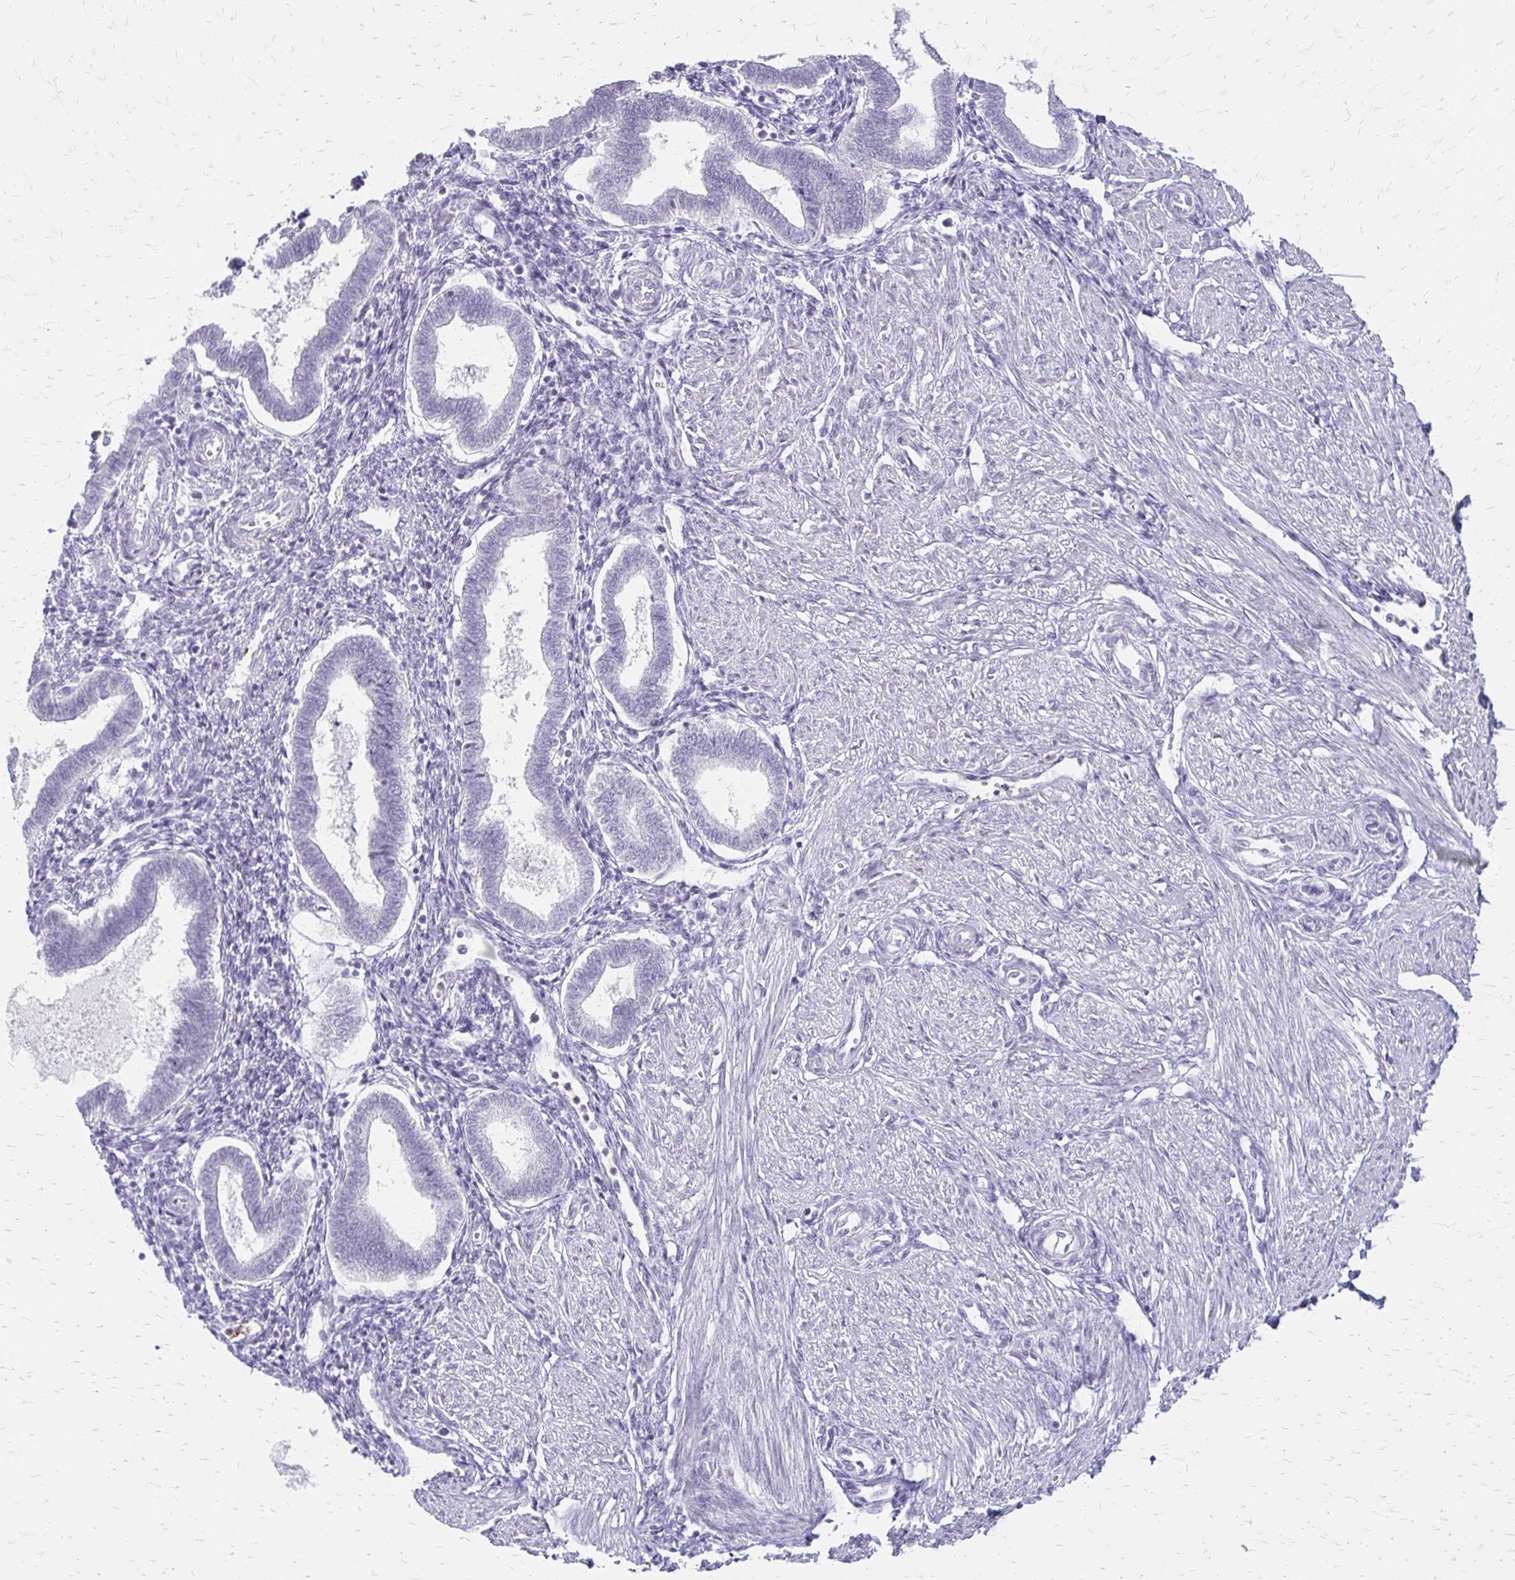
{"staining": {"intensity": "negative", "quantity": "none", "location": "none"}, "tissue": "endometrium", "cell_type": "Cells in endometrial stroma", "image_type": "normal", "snomed": [{"axis": "morphology", "description": "Normal tissue, NOS"}, {"axis": "topography", "description": "Endometrium"}], "caption": "Protein analysis of unremarkable endometrium shows no significant staining in cells in endometrial stroma.", "gene": "ACP5", "patient": {"sex": "female", "age": 24}}